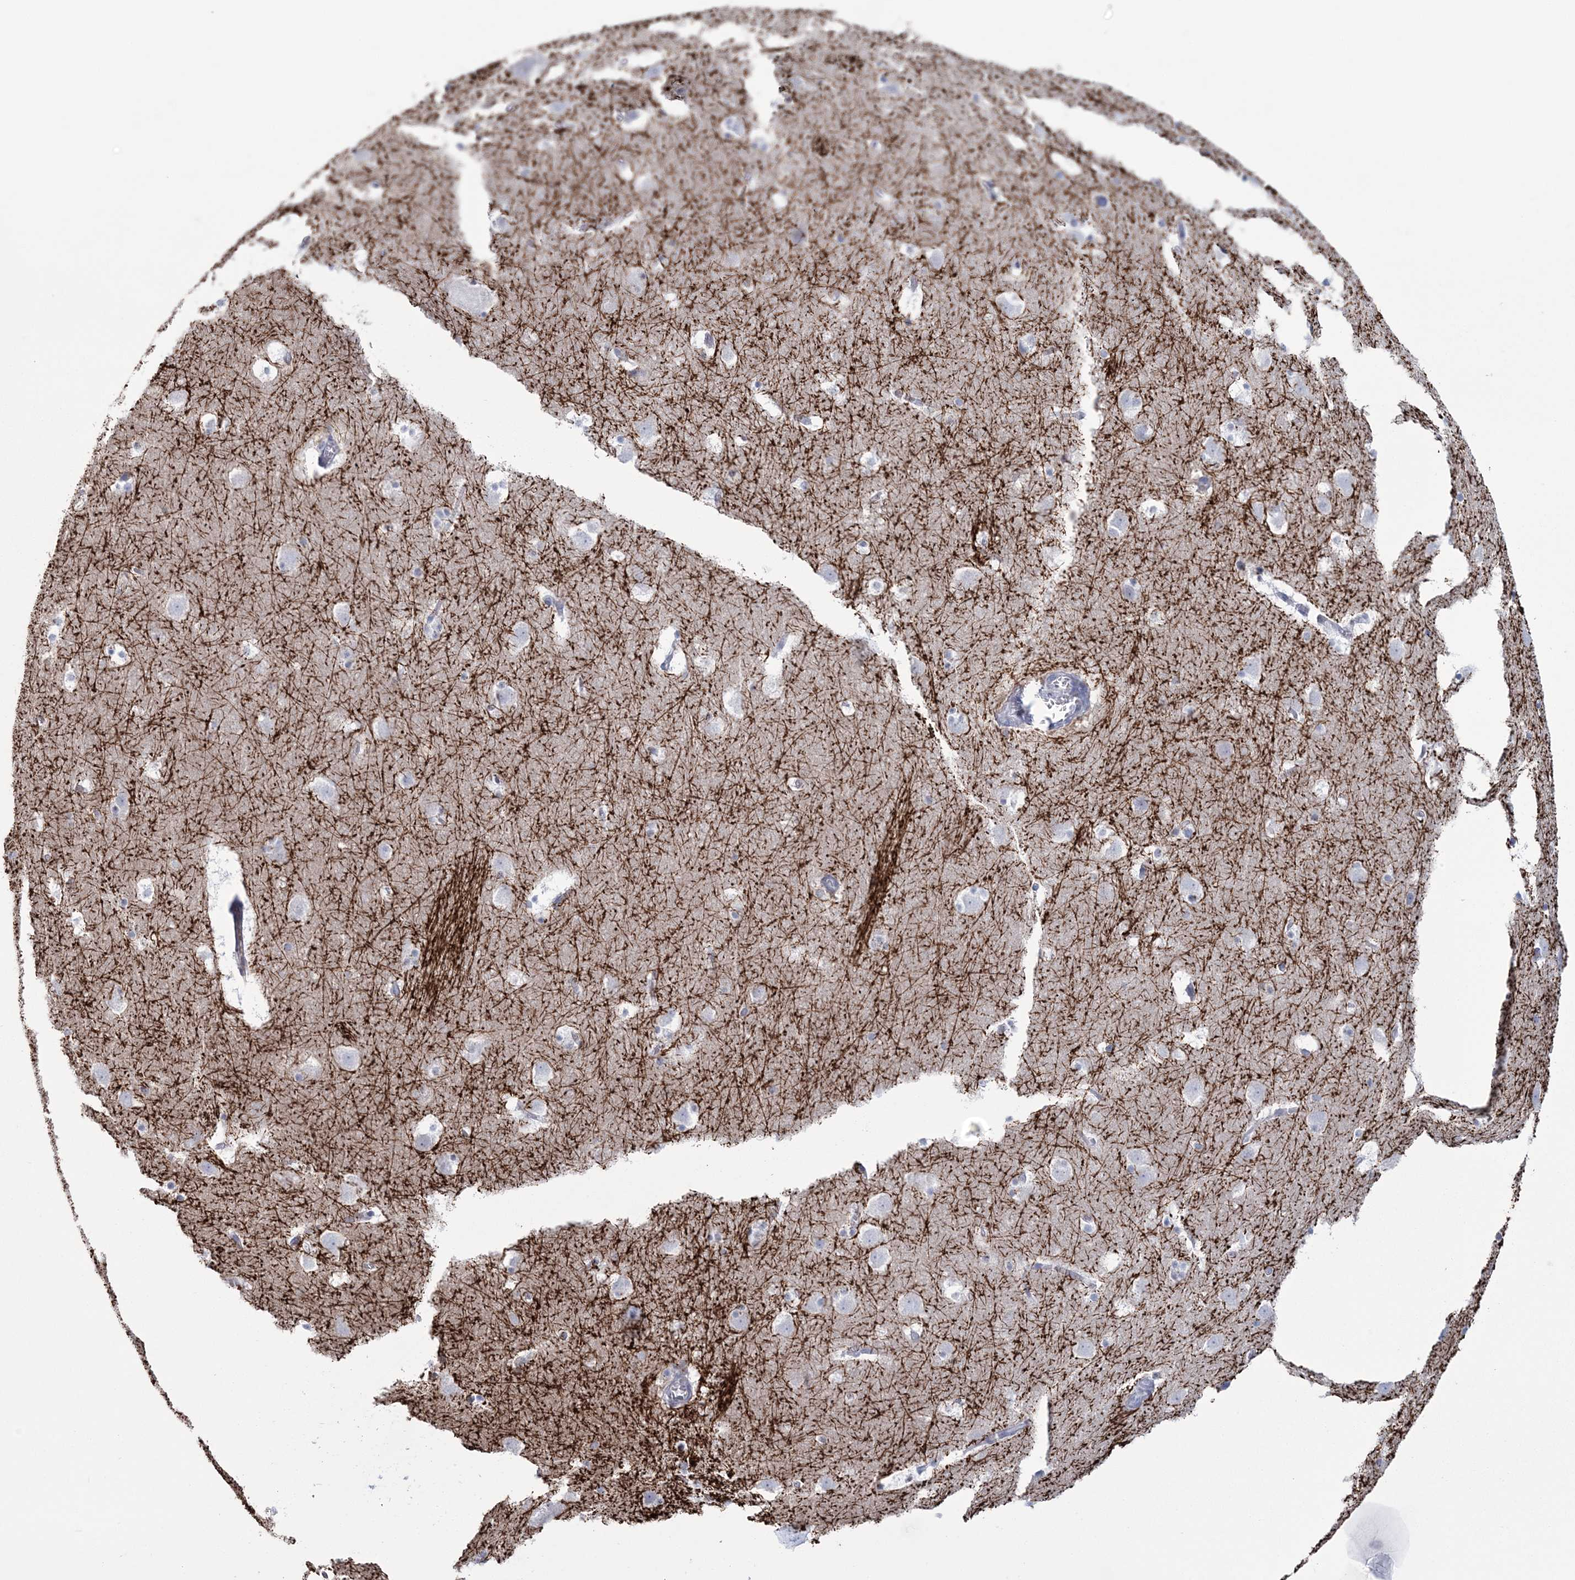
{"staining": {"intensity": "negative", "quantity": "none", "location": "none"}, "tissue": "caudate", "cell_type": "Glial cells", "image_type": "normal", "snomed": [{"axis": "morphology", "description": "Normal tissue, NOS"}, {"axis": "topography", "description": "Lateral ventricle wall"}], "caption": "IHC micrograph of benign caudate: human caudate stained with DAB demonstrates no significant protein staining in glial cells.", "gene": "DPCD", "patient": {"sex": "male", "age": 45}}